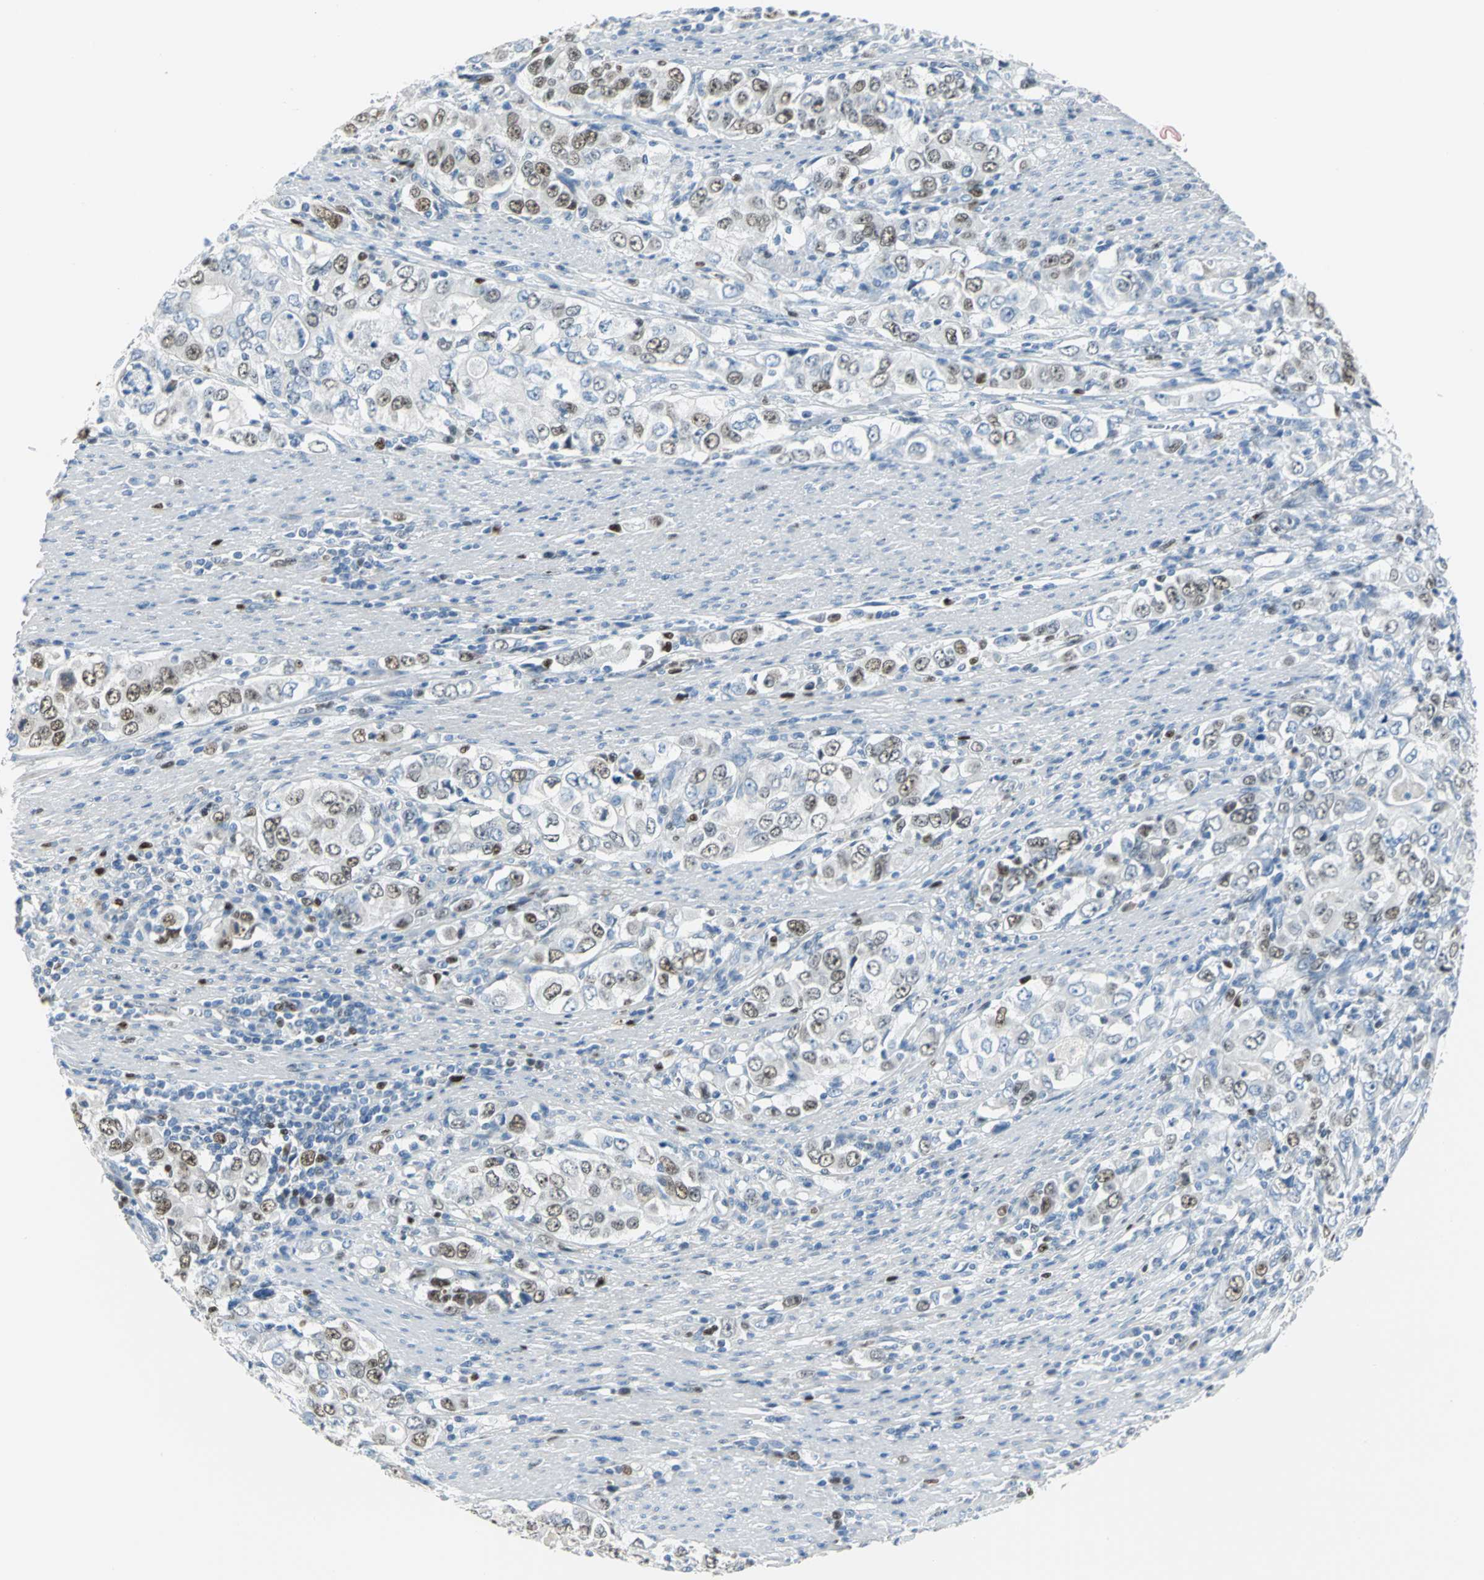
{"staining": {"intensity": "moderate", "quantity": "25%-75%", "location": "nuclear"}, "tissue": "stomach cancer", "cell_type": "Tumor cells", "image_type": "cancer", "snomed": [{"axis": "morphology", "description": "Adenocarcinoma, NOS"}, {"axis": "topography", "description": "Stomach, lower"}], "caption": "Moderate nuclear staining is identified in about 25%-75% of tumor cells in stomach adenocarcinoma. (Stains: DAB in brown, nuclei in blue, Microscopy: brightfield microscopy at high magnification).", "gene": "MCM3", "patient": {"sex": "female", "age": 72}}